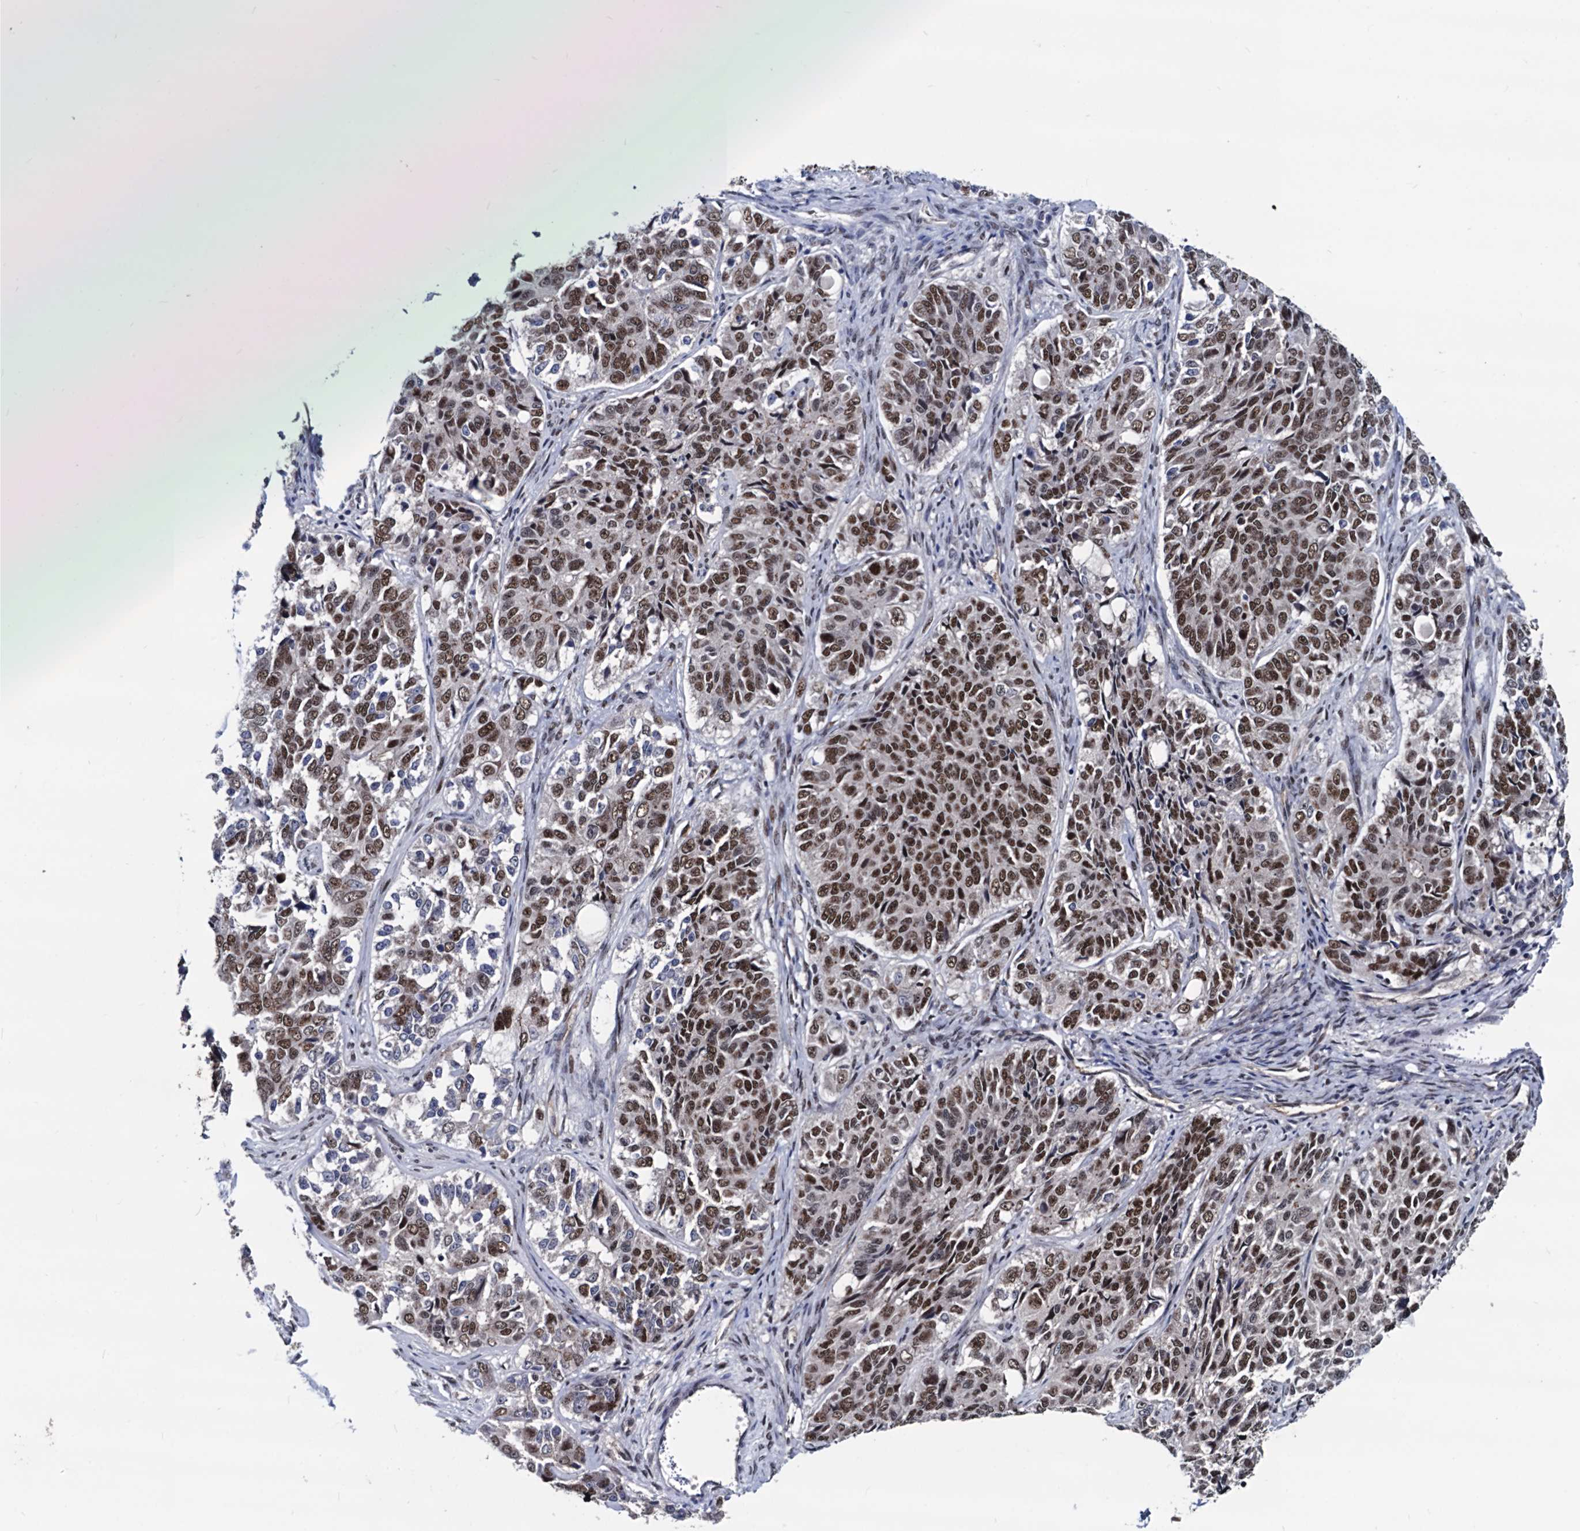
{"staining": {"intensity": "strong", "quantity": ">75%", "location": "nuclear"}, "tissue": "ovarian cancer", "cell_type": "Tumor cells", "image_type": "cancer", "snomed": [{"axis": "morphology", "description": "Carcinoma, endometroid"}, {"axis": "topography", "description": "Ovary"}], "caption": "Ovarian cancer (endometroid carcinoma) stained with DAB immunohistochemistry (IHC) reveals high levels of strong nuclear expression in approximately >75% of tumor cells.", "gene": "GALNT11", "patient": {"sex": "female", "age": 51}}